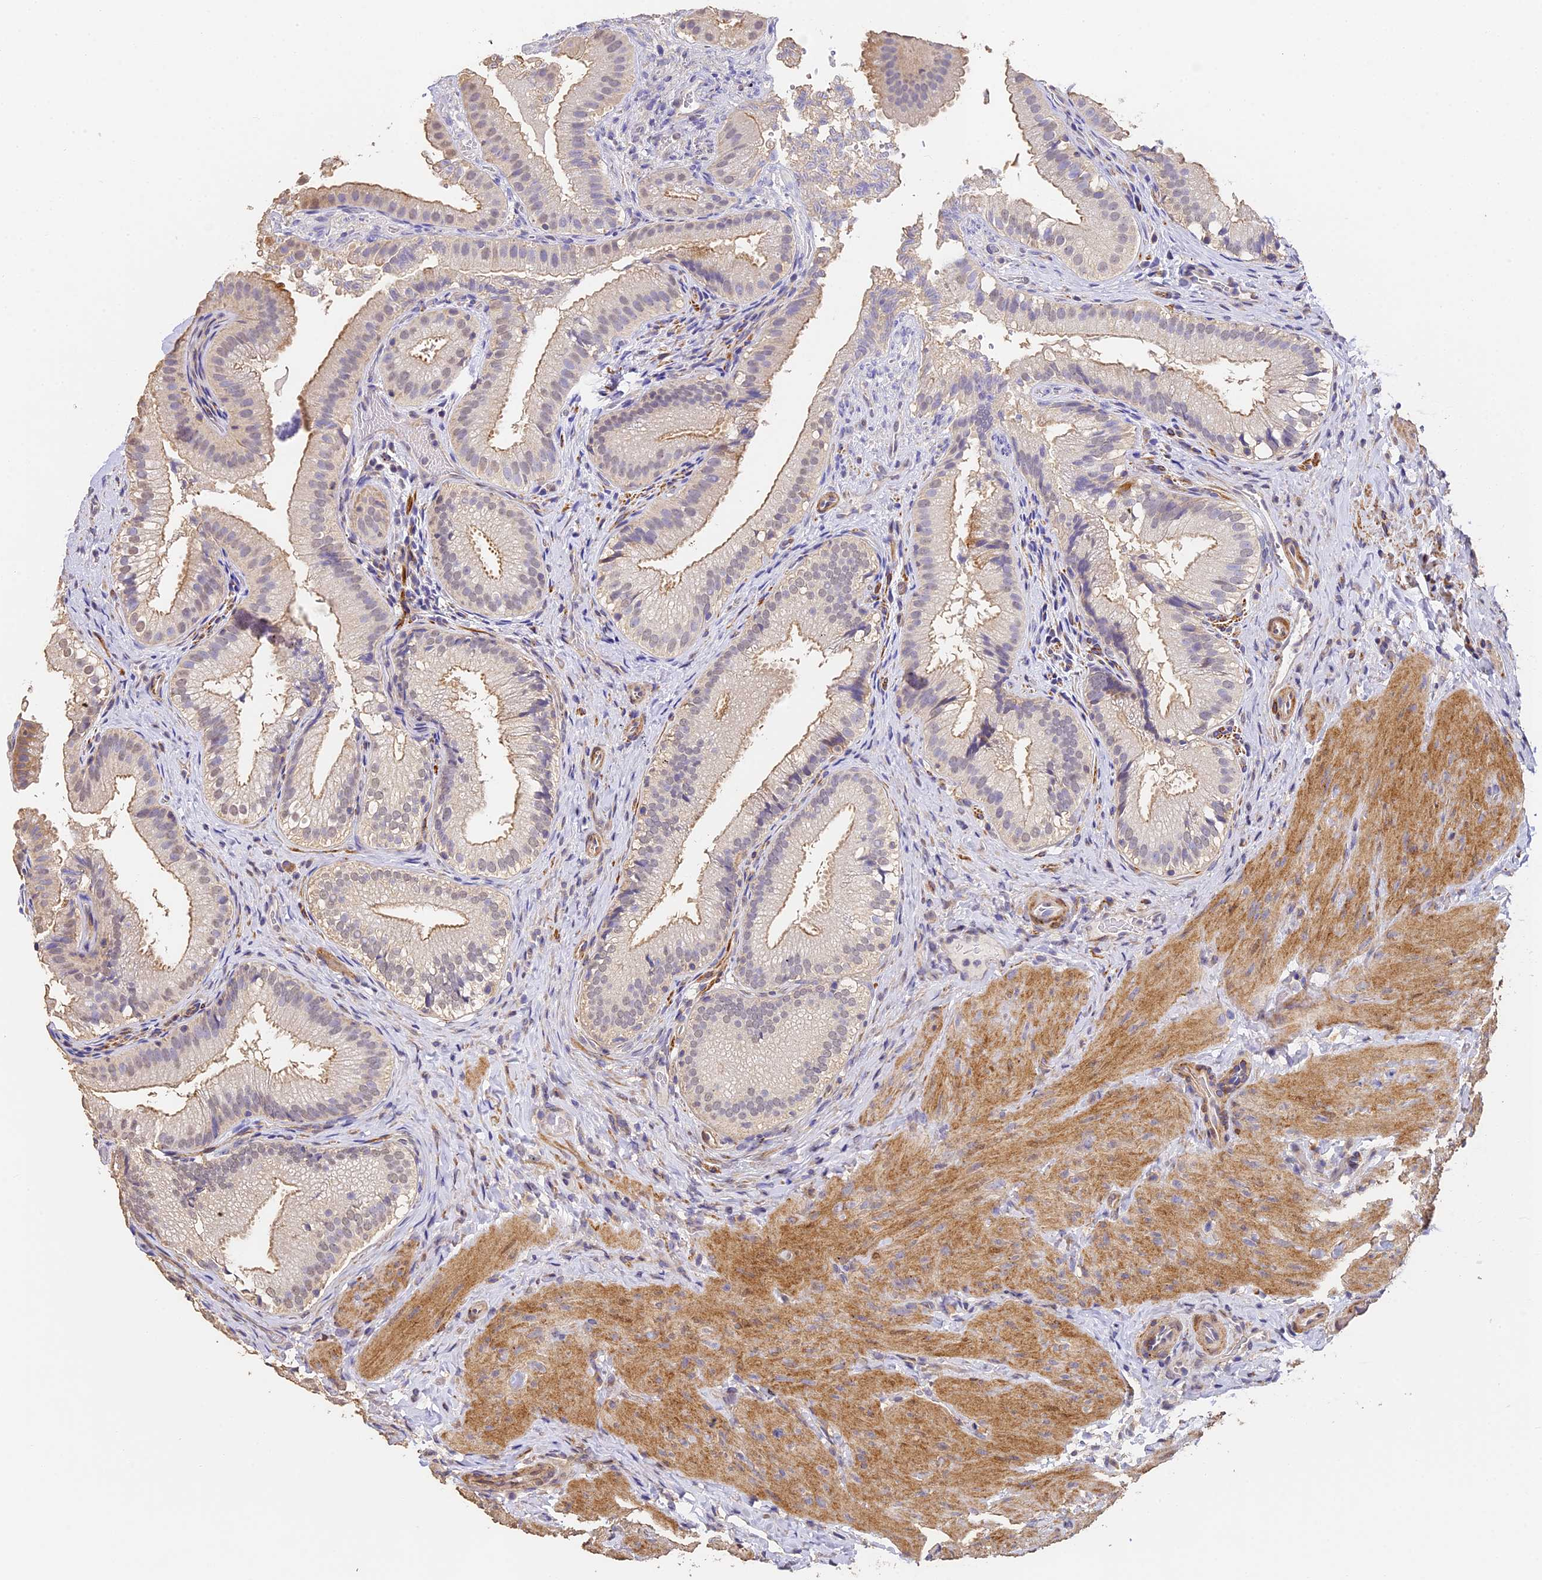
{"staining": {"intensity": "moderate", "quantity": "25%-75%", "location": "cytoplasmic/membranous"}, "tissue": "gallbladder", "cell_type": "Glandular cells", "image_type": "normal", "snomed": [{"axis": "morphology", "description": "Normal tissue, NOS"}, {"axis": "topography", "description": "Gallbladder"}], "caption": "Gallbladder stained for a protein demonstrates moderate cytoplasmic/membranous positivity in glandular cells.", "gene": "SLC11A1", "patient": {"sex": "female", "age": 30}}